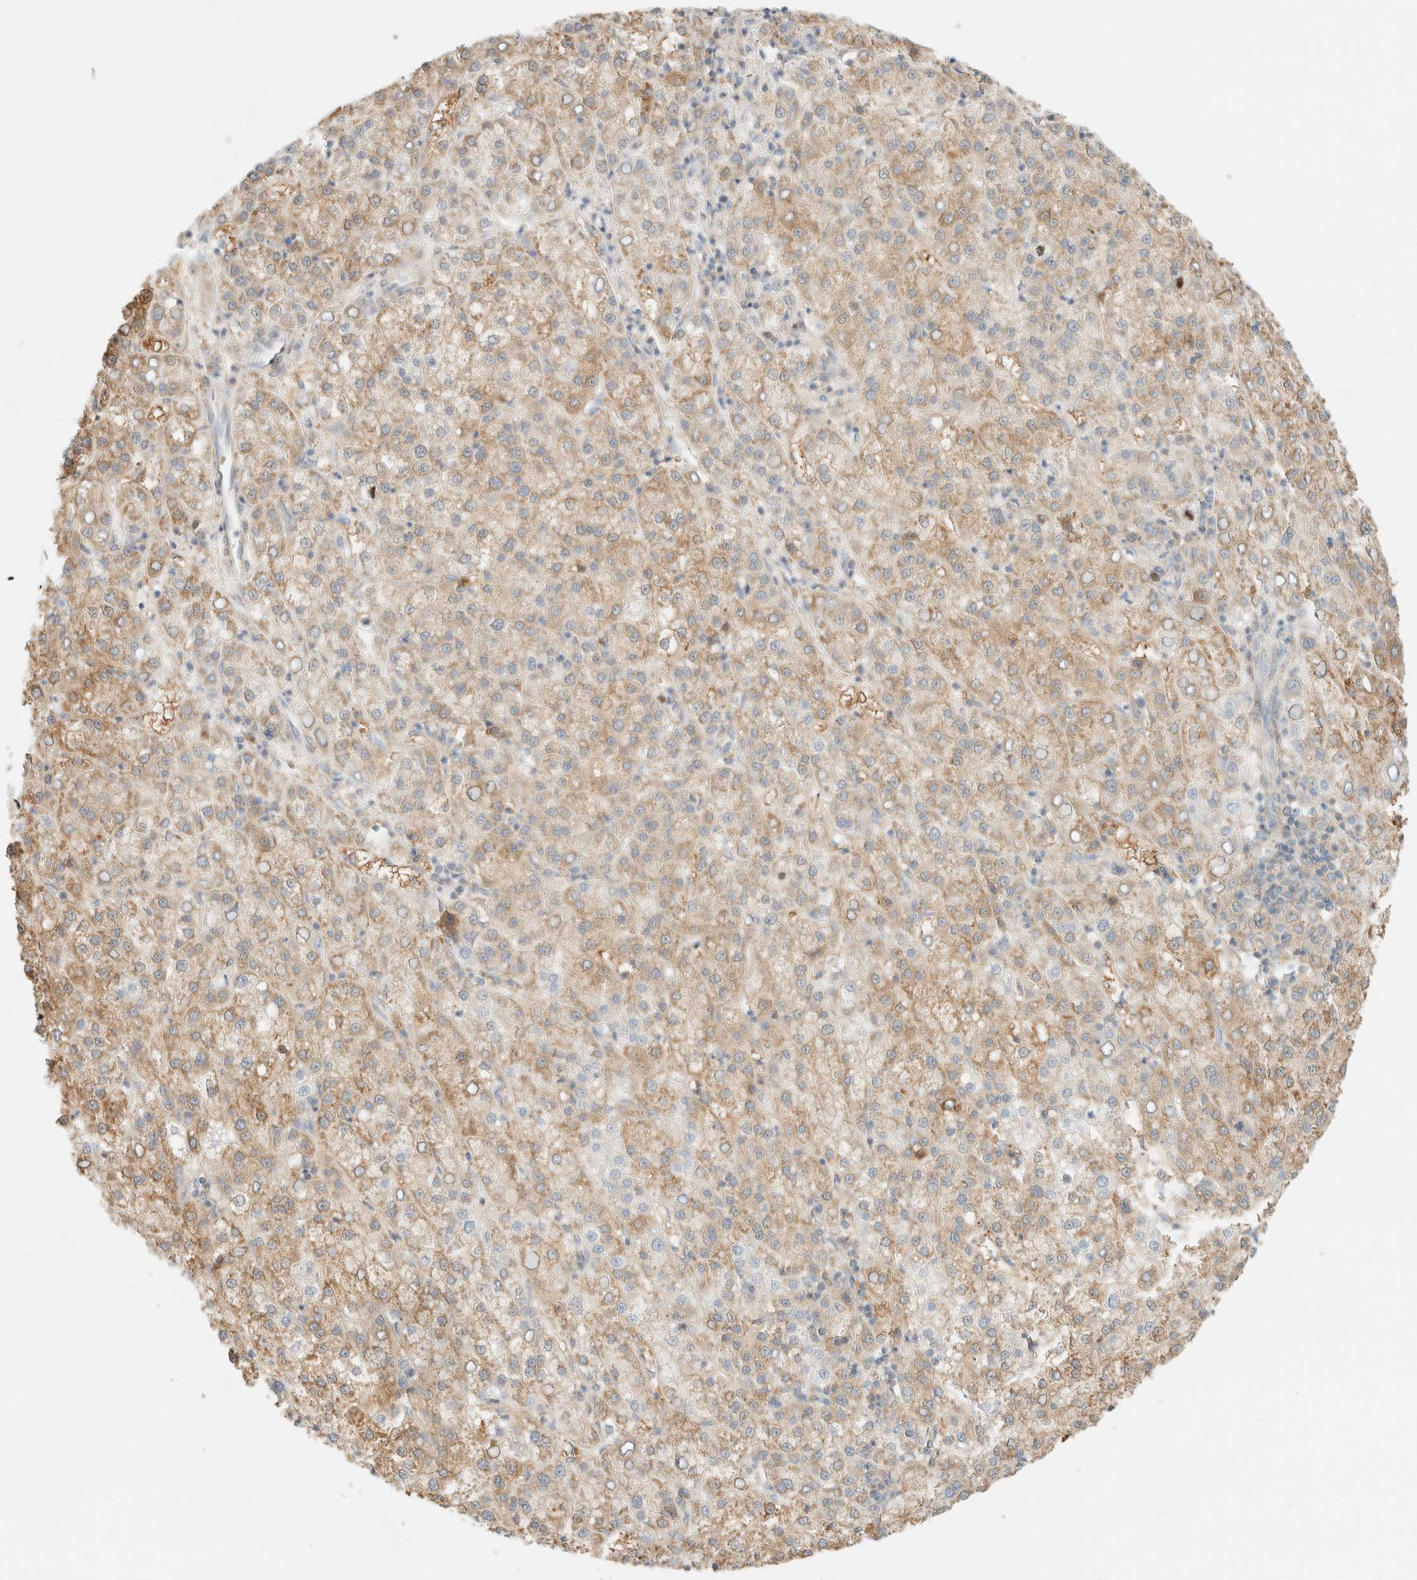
{"staining": {"intensity": "moderate", "quantity": "25%-75%", "location": "cytoplasmic/membranous"}, "tissue": "liver cancer", "cell_type": "Tumor cells", "image_type": "cancer", "snomed": [{"axis": "morphology", "description": "Carcinoma, Hepatocellular, NOS"}, {"axis": "topography", "description": "Liver"}], "caption": "There is medium levels of moderate cytoplasmic/membranous positivity in tumor cells of liver cancer (hepatocellular carcinoma), as demonstrated by immunohistochemical staining (brown color).", "gene": "GPI", "patient": {"sex": "female", "age": 58}}